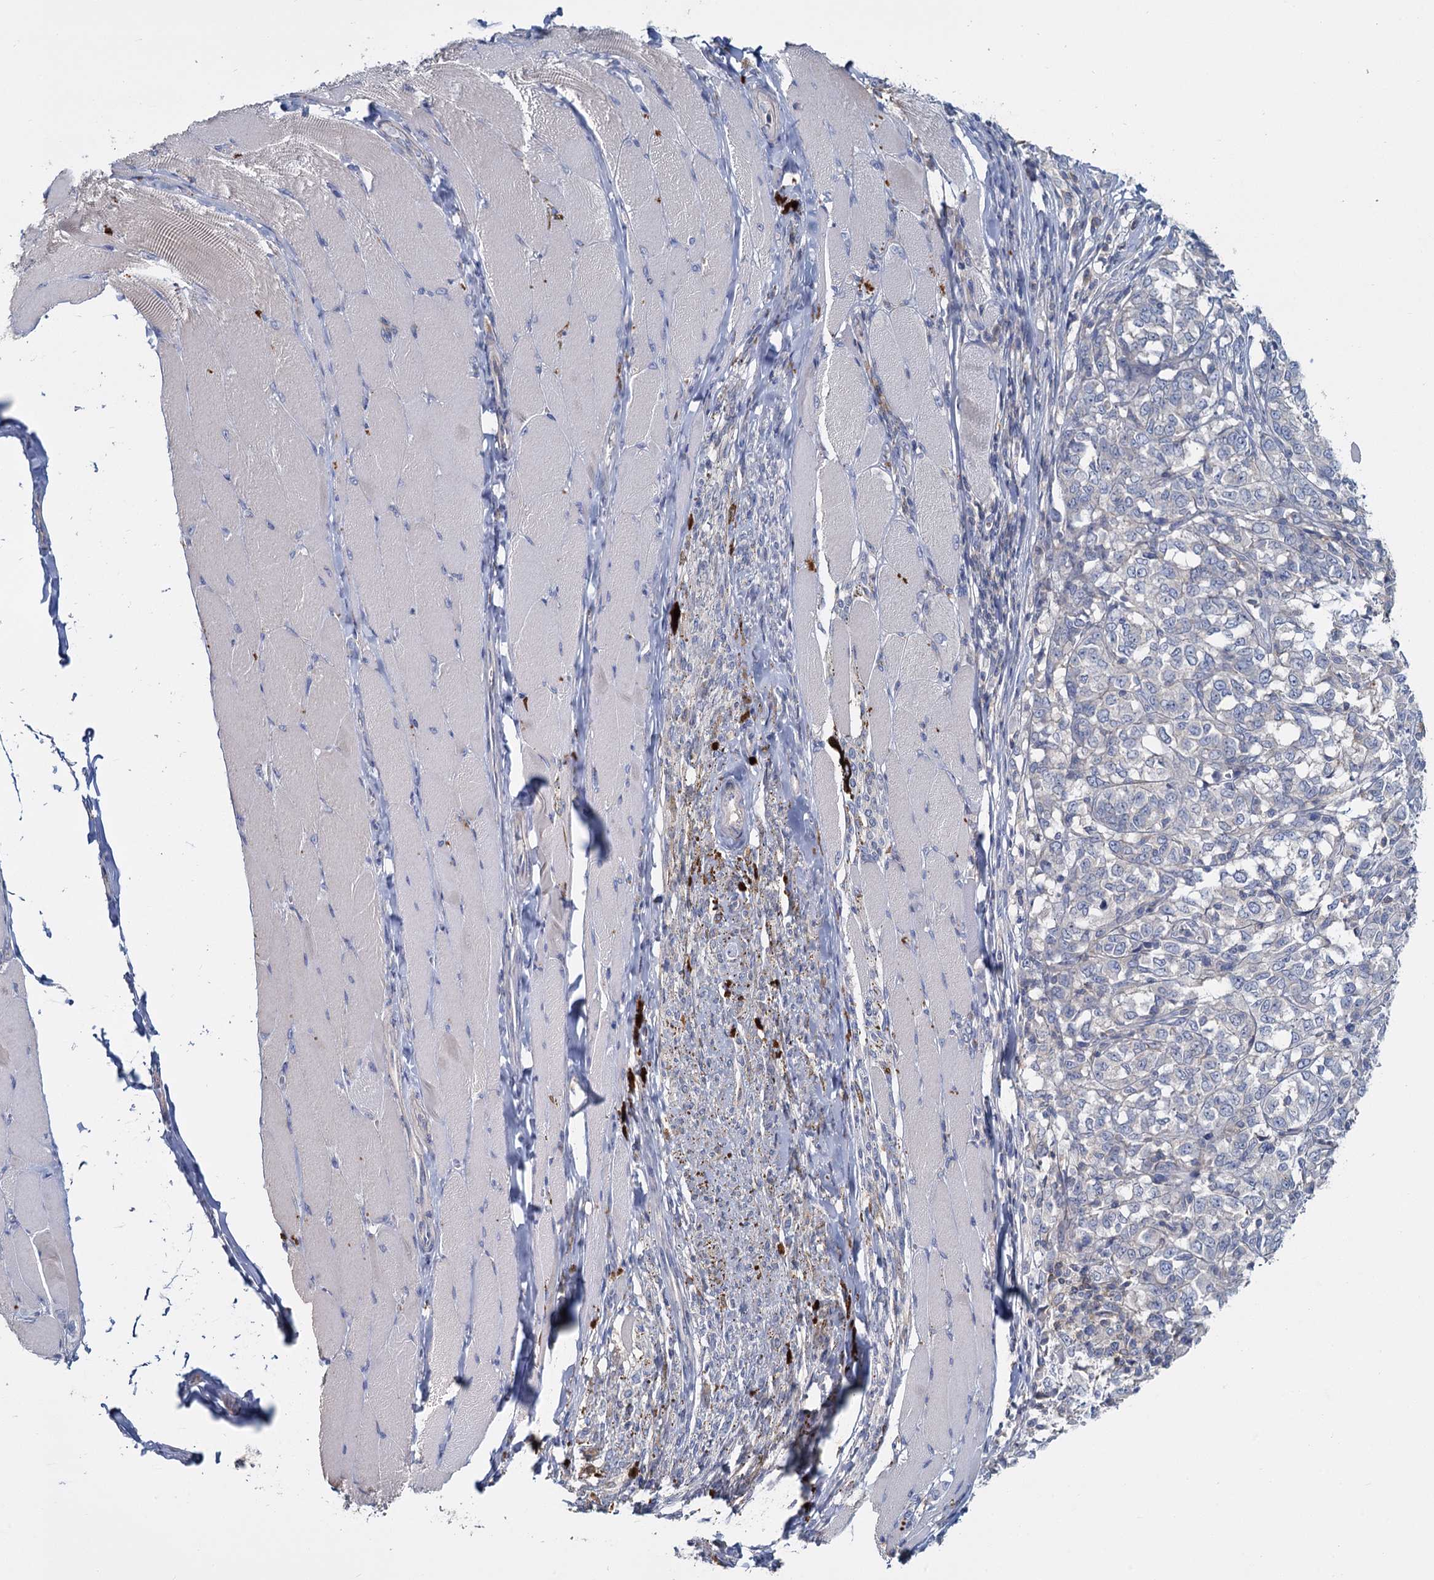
{"staining": {"intensity": "negative", "quantity": "none", "location": "none"}, "tissue": "melanoma", "cell_type": "Tumor cells", "image_type": "cancer", "snomed": [{"axis": "morphology", "description": "Malignant melanoma, NOS"}, {"axis": "topography", "description": "Skin"}], "caption": "Immunohistochemistry of human melanoma reveals no expression in tumor cells. (DAB immunohistochemistry (IHC) with hematoxylin counter stain).", "gene": "ACSM3", "patient": {"sex": "female", "age": 72}}